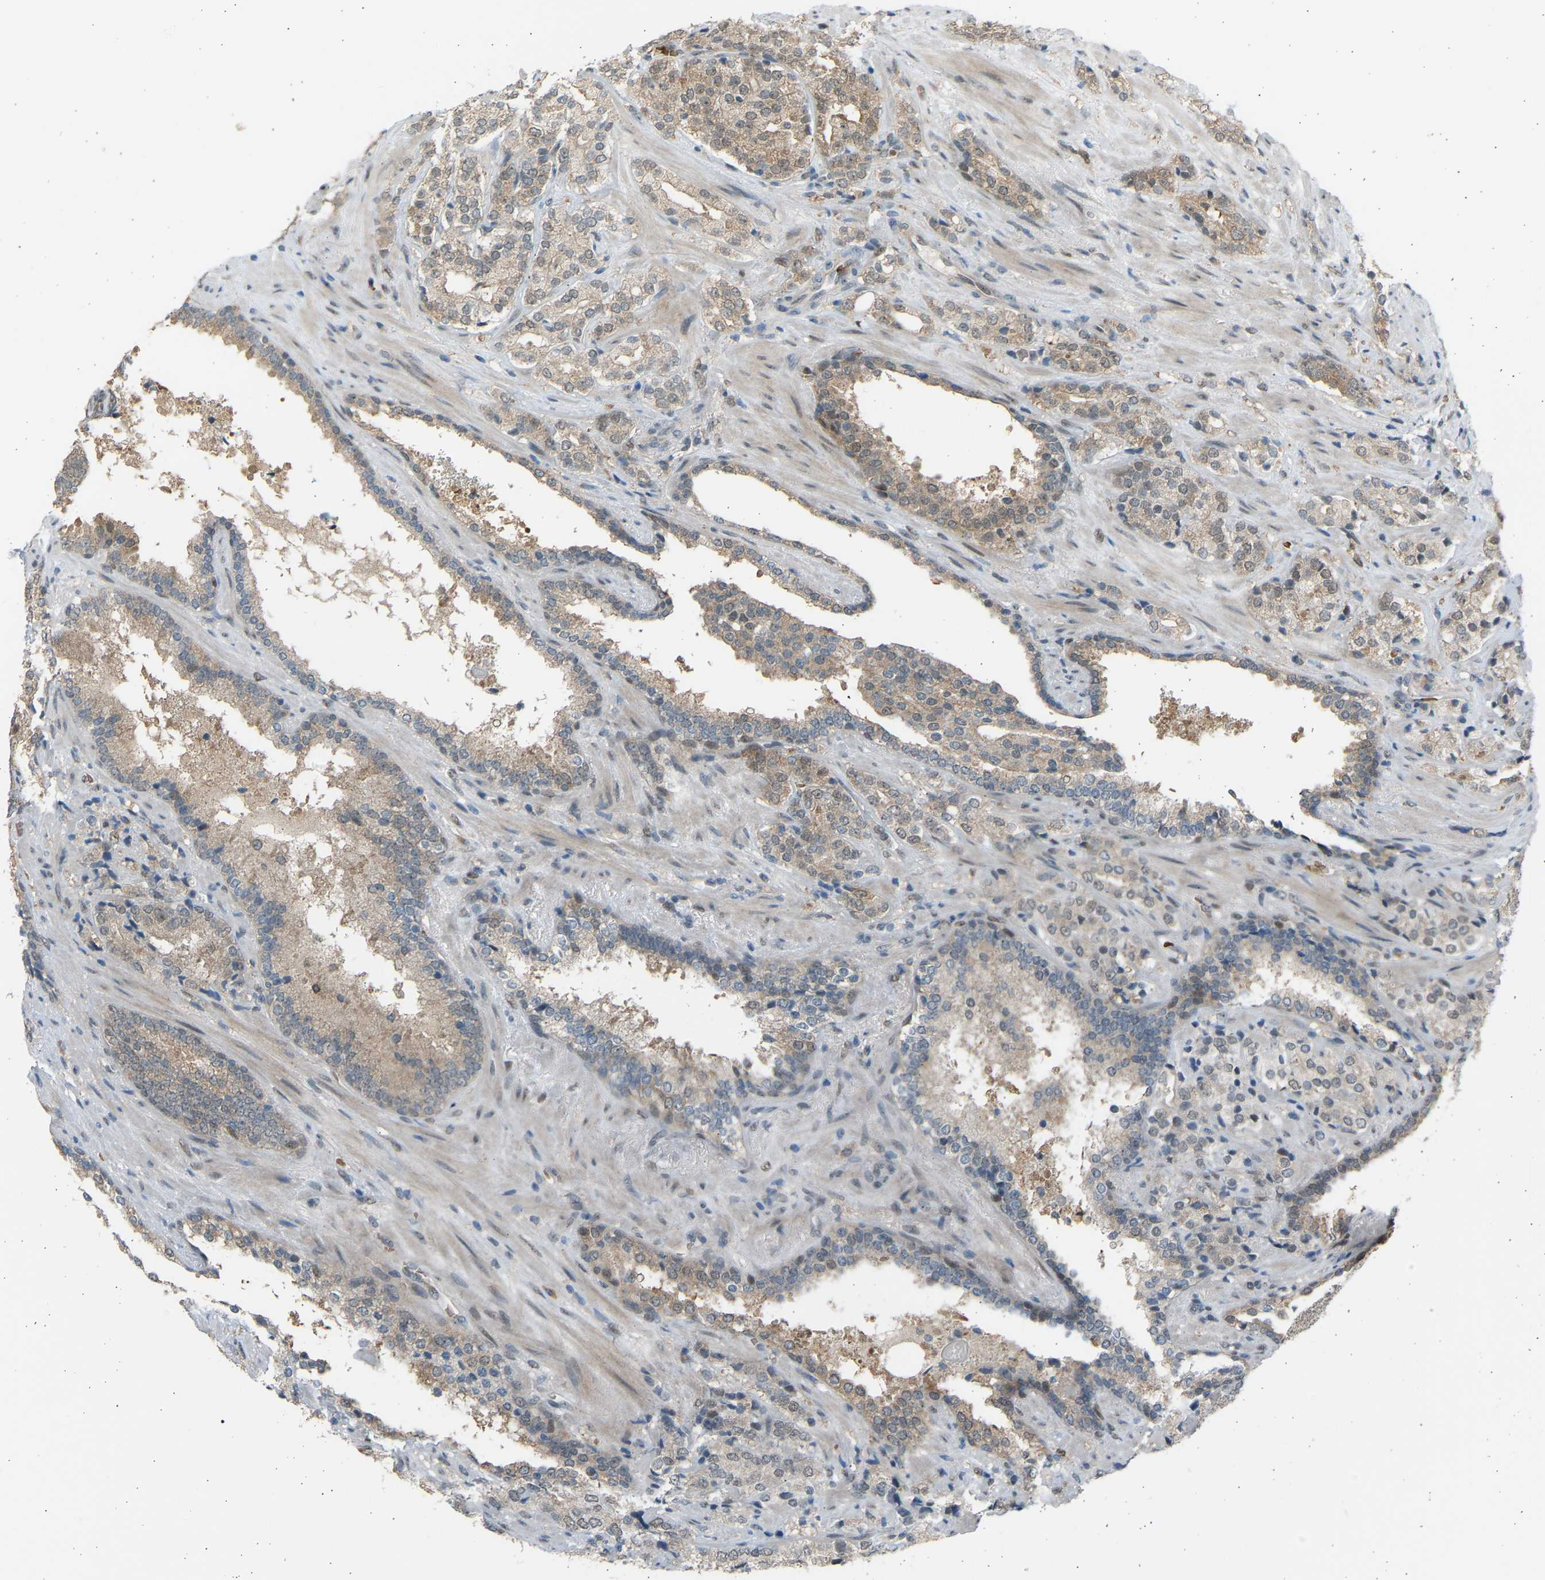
{"staining": {"intensity": "weak", "quantity": ">75%", "location": "cytoplasmic/membranous"}, "tissue": "prostate cancer", "cell_type": "Tumor cells", "image_type": "cancer", "snomed": [{"axis": "morphology", "description": "Adenocarcinoma, High grade"}, {"axis": "topography", "description": "Prostate"}], "caption": "Immunohistochemical staining of human prostate adenocarcinoma (high-grade) shows low levels of weak cytoplasmic/membranous expression in about >75% of tumor cells. (IHC, brightfield microscopy, high magnification).", "gene": "BIRC2", "patient": {"sex": "male", "age": 71}}